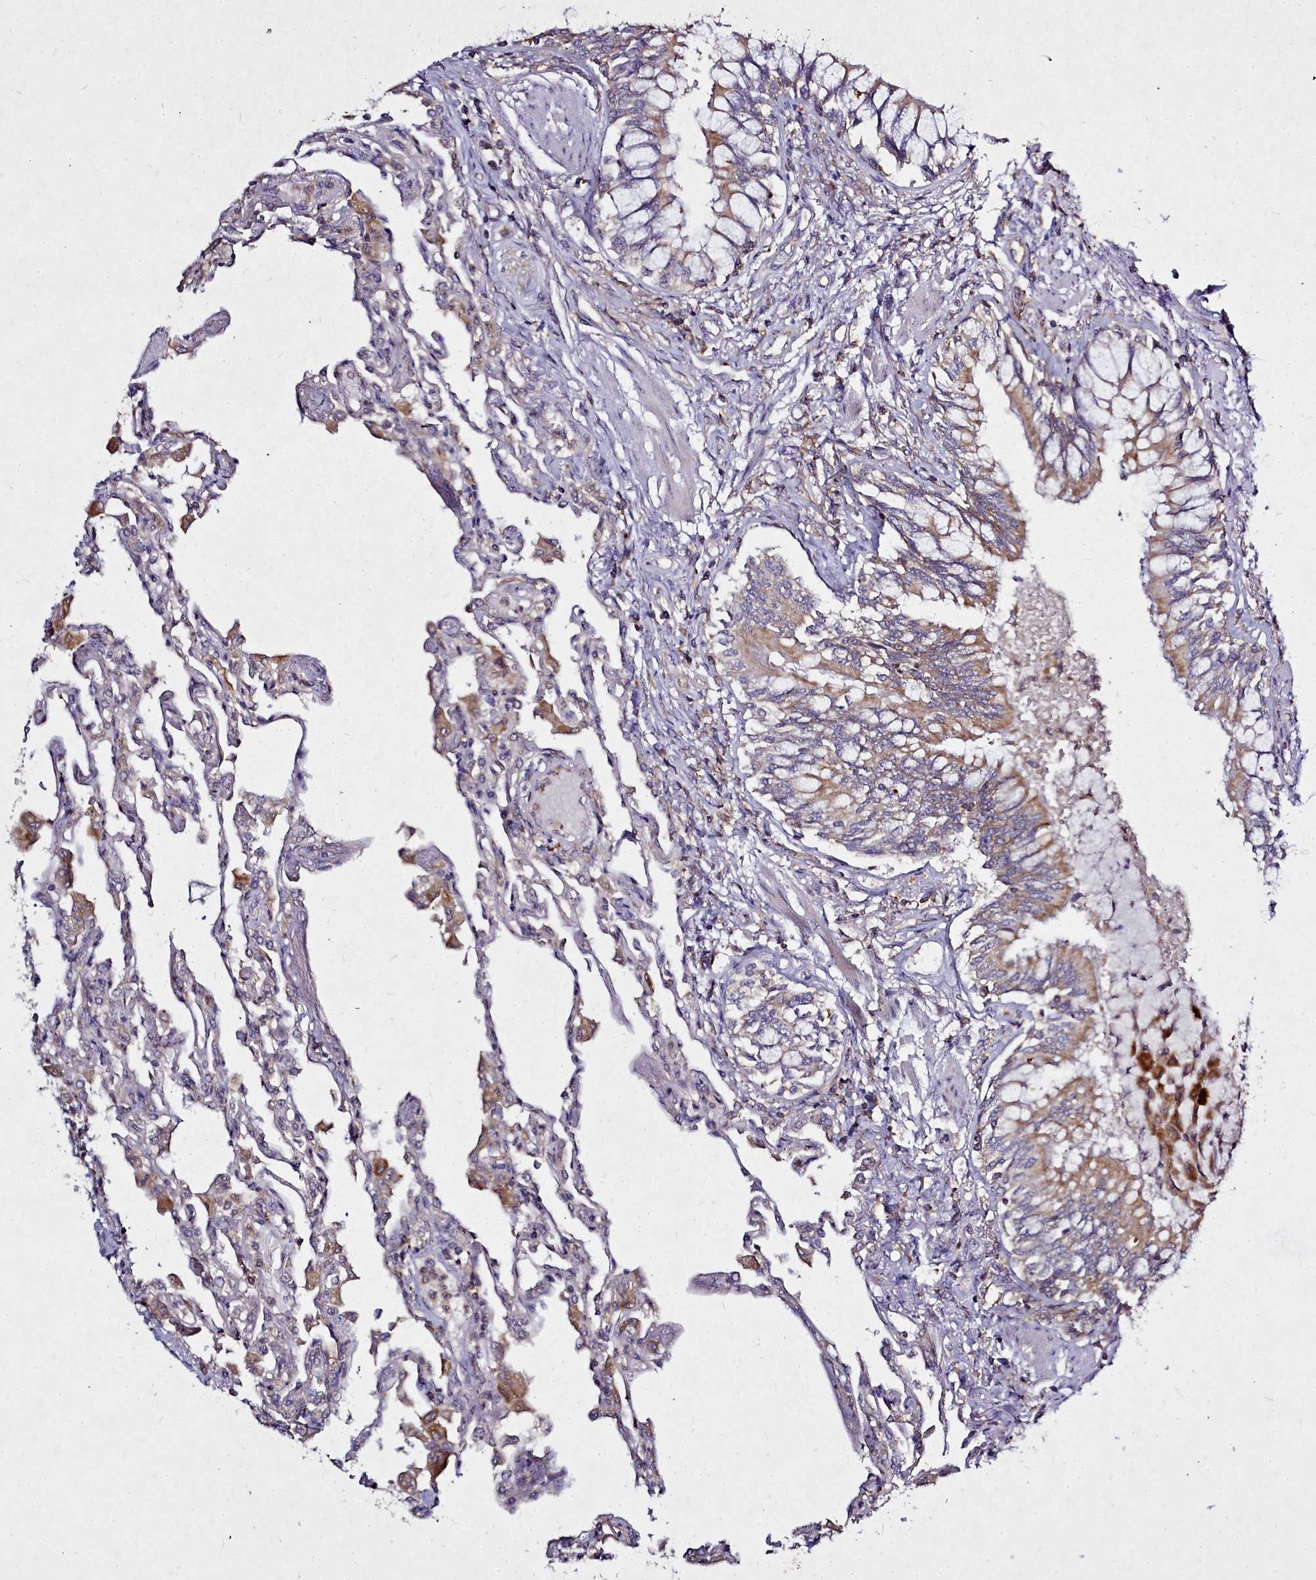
{"staining": {"intensity": "weak", "quantity": "25%-75%", "location": "cytoplasmic/membranous"}, "tissue": "lung", "cell_type": "Alveolar cells", "image_type": "normal", "snomed": [{"axis": "morphology", "description": "Normal tissue, NOS"}, {"axis": "topography", "description": "Bronchus"}, {"axis": "topography", "description": "Lung"}], "caption": "An image showing weak cytoplasmic/membranous positivity in approximately 25%-75% of alveolar cells in unremarkable lung, as visualized by brown immunohistochemical staining.", "gene": "NCKAP1L", "patient": {"sex": "female", "age": 49}}